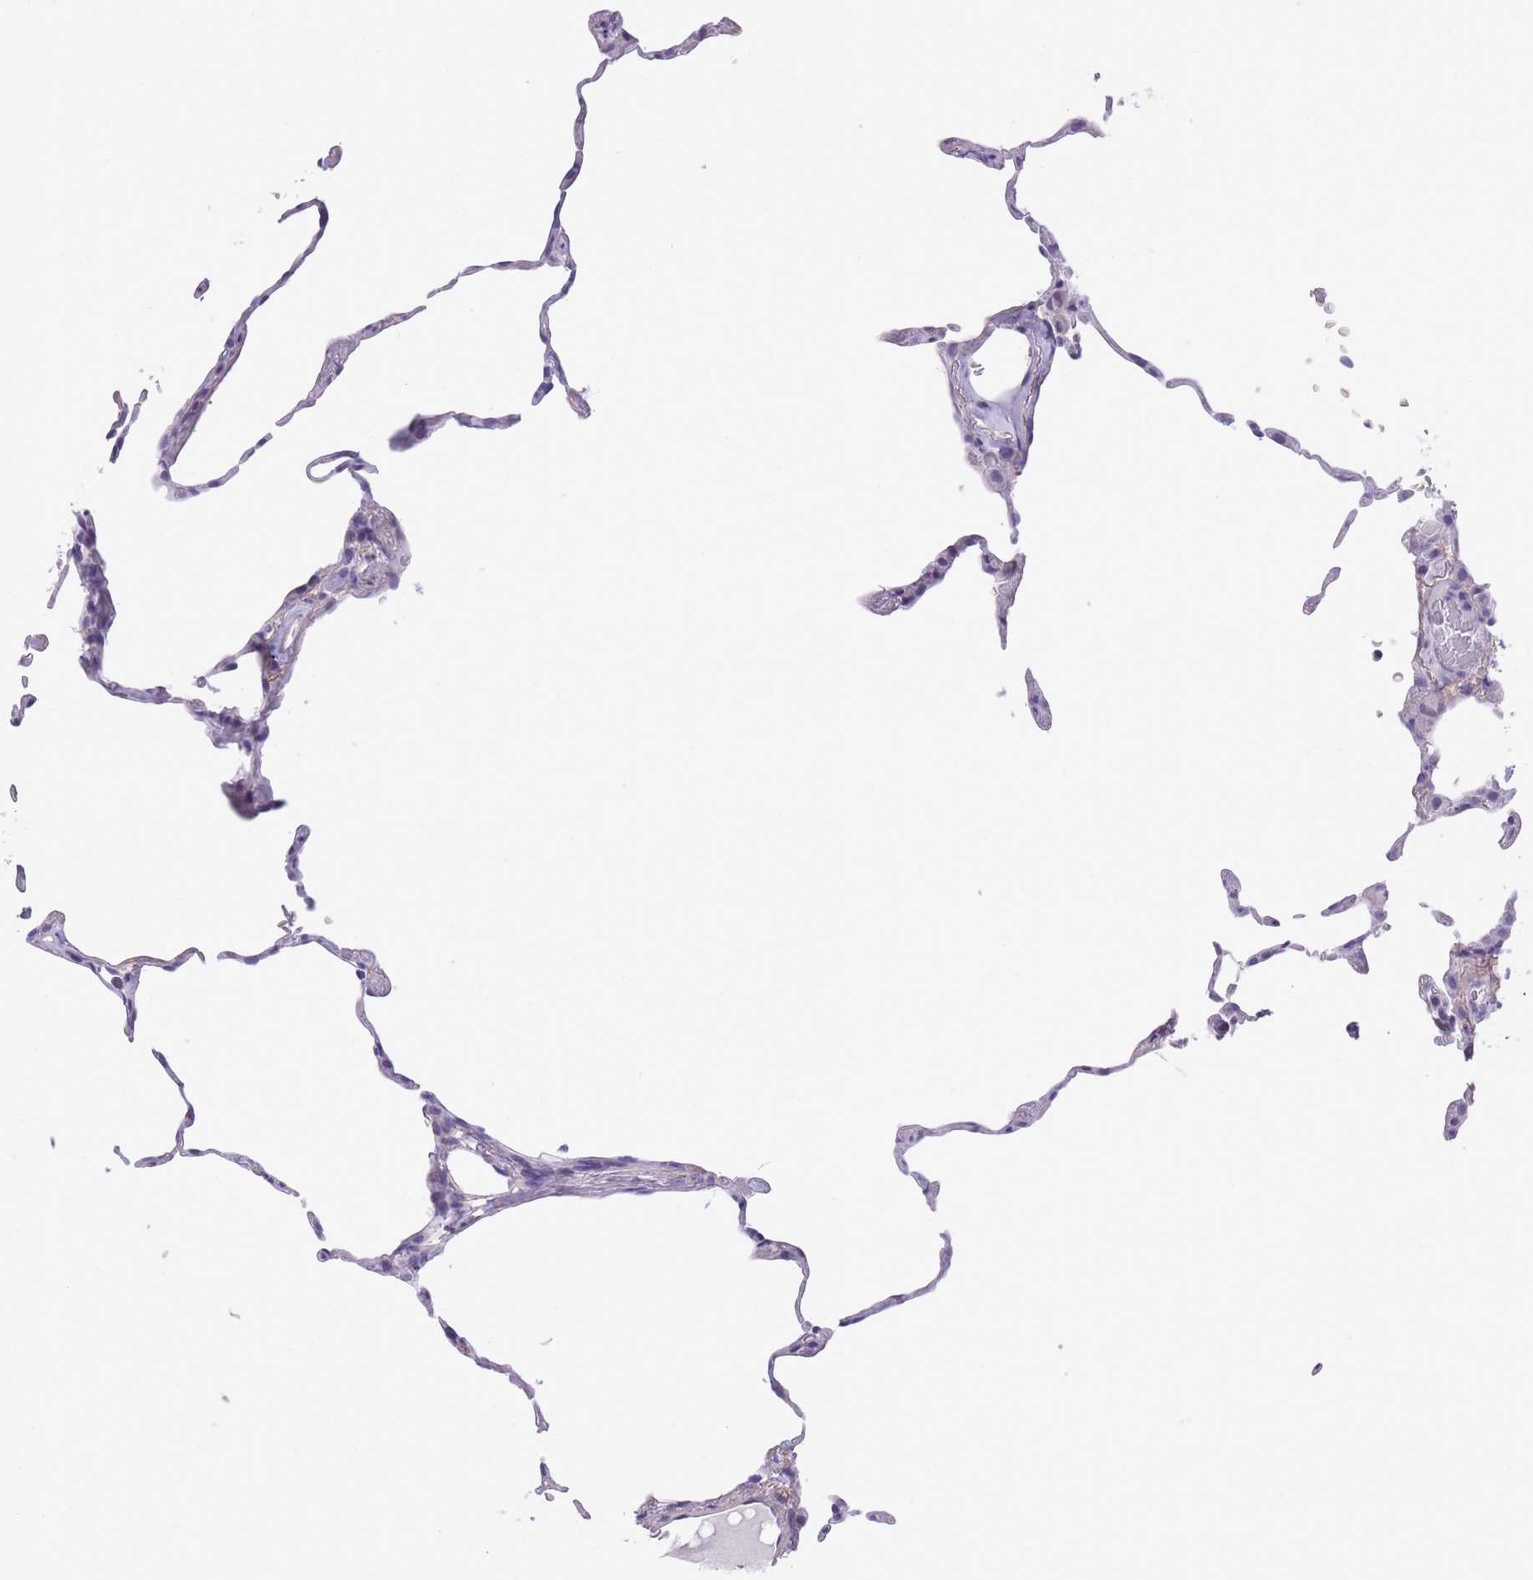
{"staining": {"intensity": "negative", "quantity": "none", "location": "none"}, "tissue": "lung", "cell_type": "Alveolar cells", "image_type": "normal", "snomed": [{"axis": "morphology", "description": "Normal tissue, NOS"}, {"axis": "topography", "description": "Lung"}], "caption": "IHC image of normal lung: lung stained with DAB demonstrates no significant protein staining in alveolar cells. Nuclei are stained in blue.", "gene": "RAI2", "patient": {"sex": "female", "age": 57}}